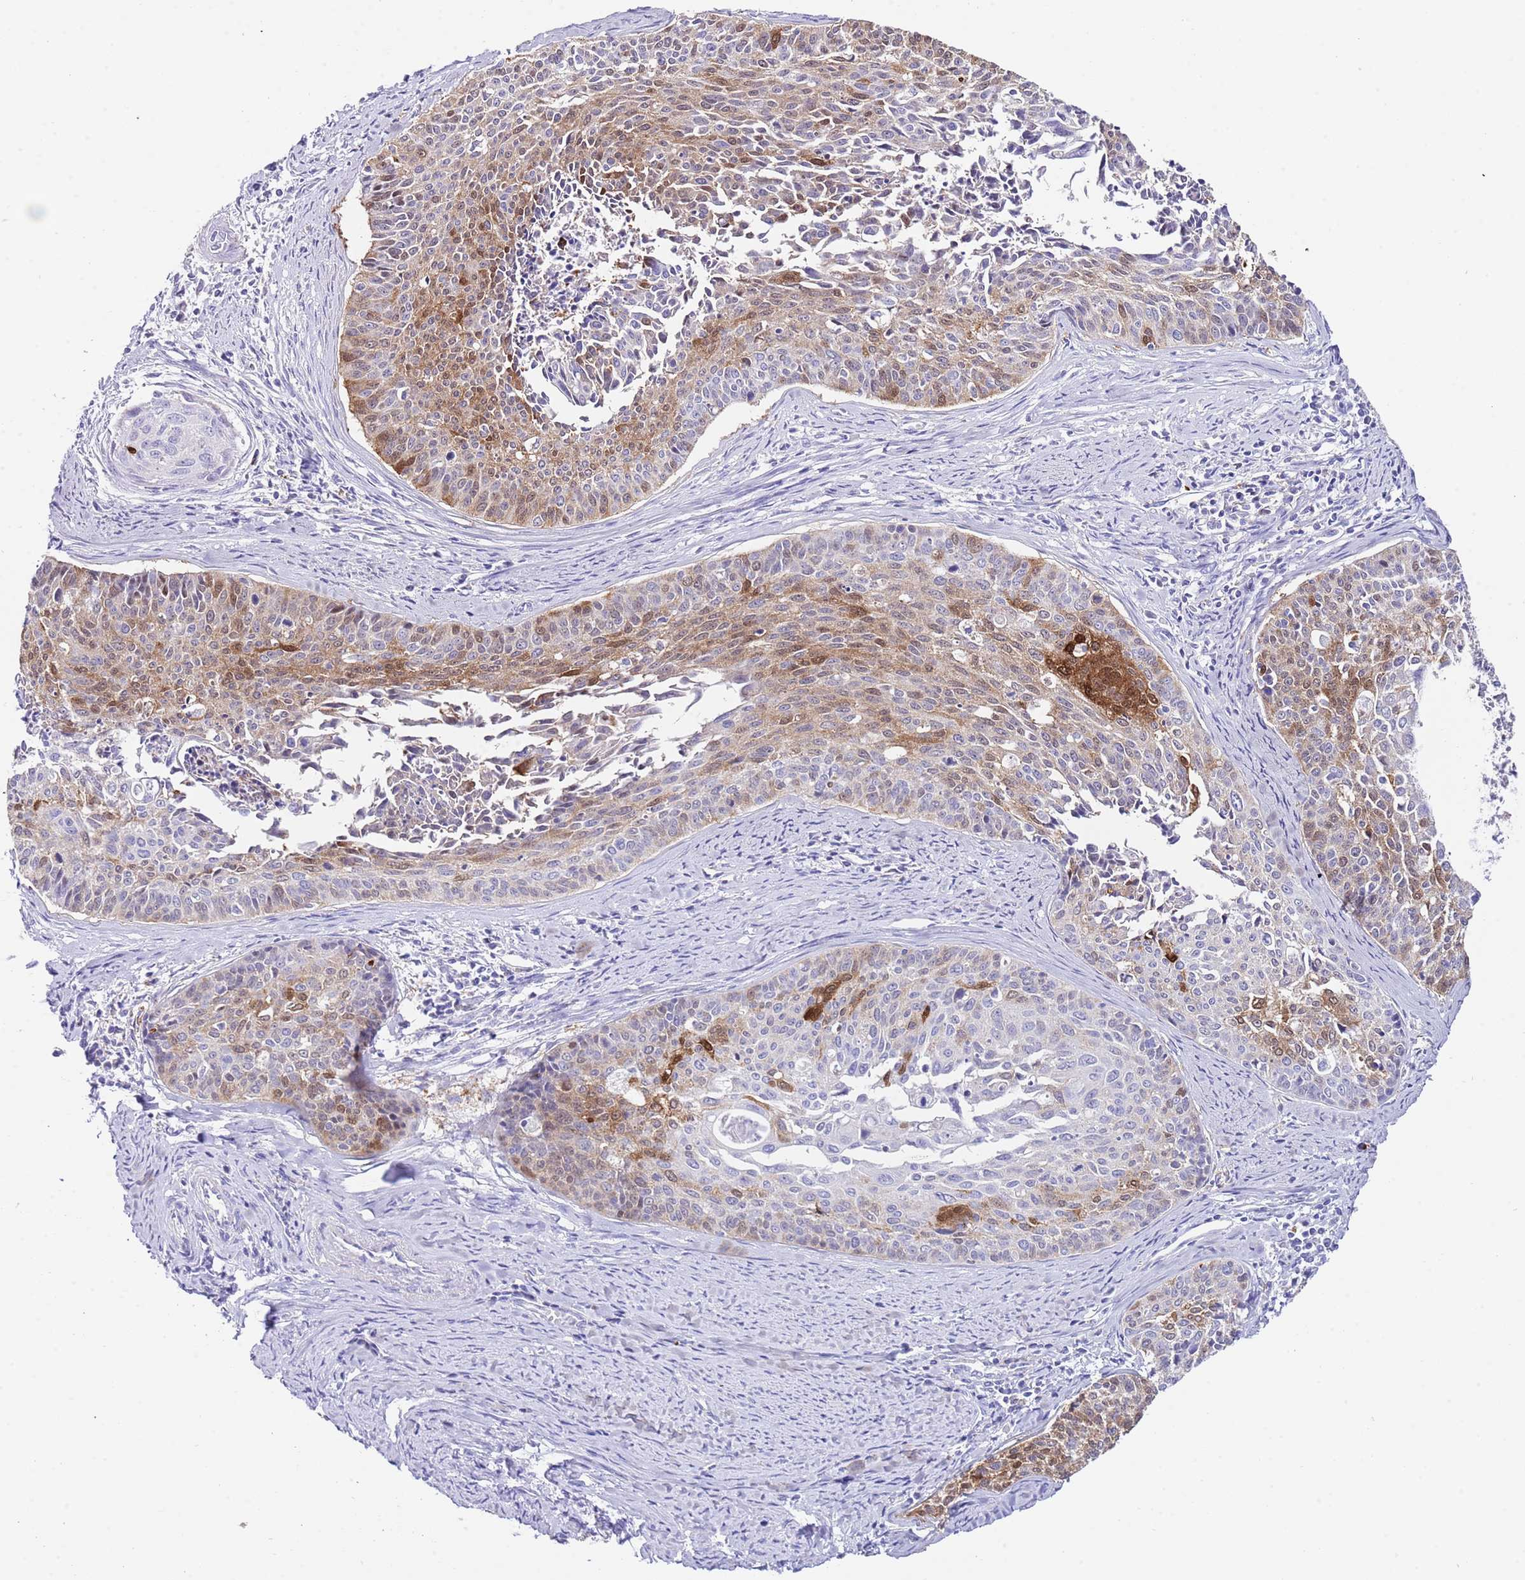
{"staining": {"intensity": "moderate", "quantity": "25%-75%", "location": "cytoplasmic/membranous,nuclear"}, "tissue": "cervical cancer", "cell_type": "Tumor cells", "image_type": "cancer", "snomed": [{"axis": "morphology", "description": "Squamous cell carcinoma, NOS"}, {"axis": "topography", "description": "Cervix"}], "caption": "An image of human cervical squamous cell carcinoma stained for a protein reveals moderate cytoplasmic/membranous and nuclear brown staining in tumor cells.", "gene": "ALDH3A1", "patient": {"sex": "female", "age": 55}}